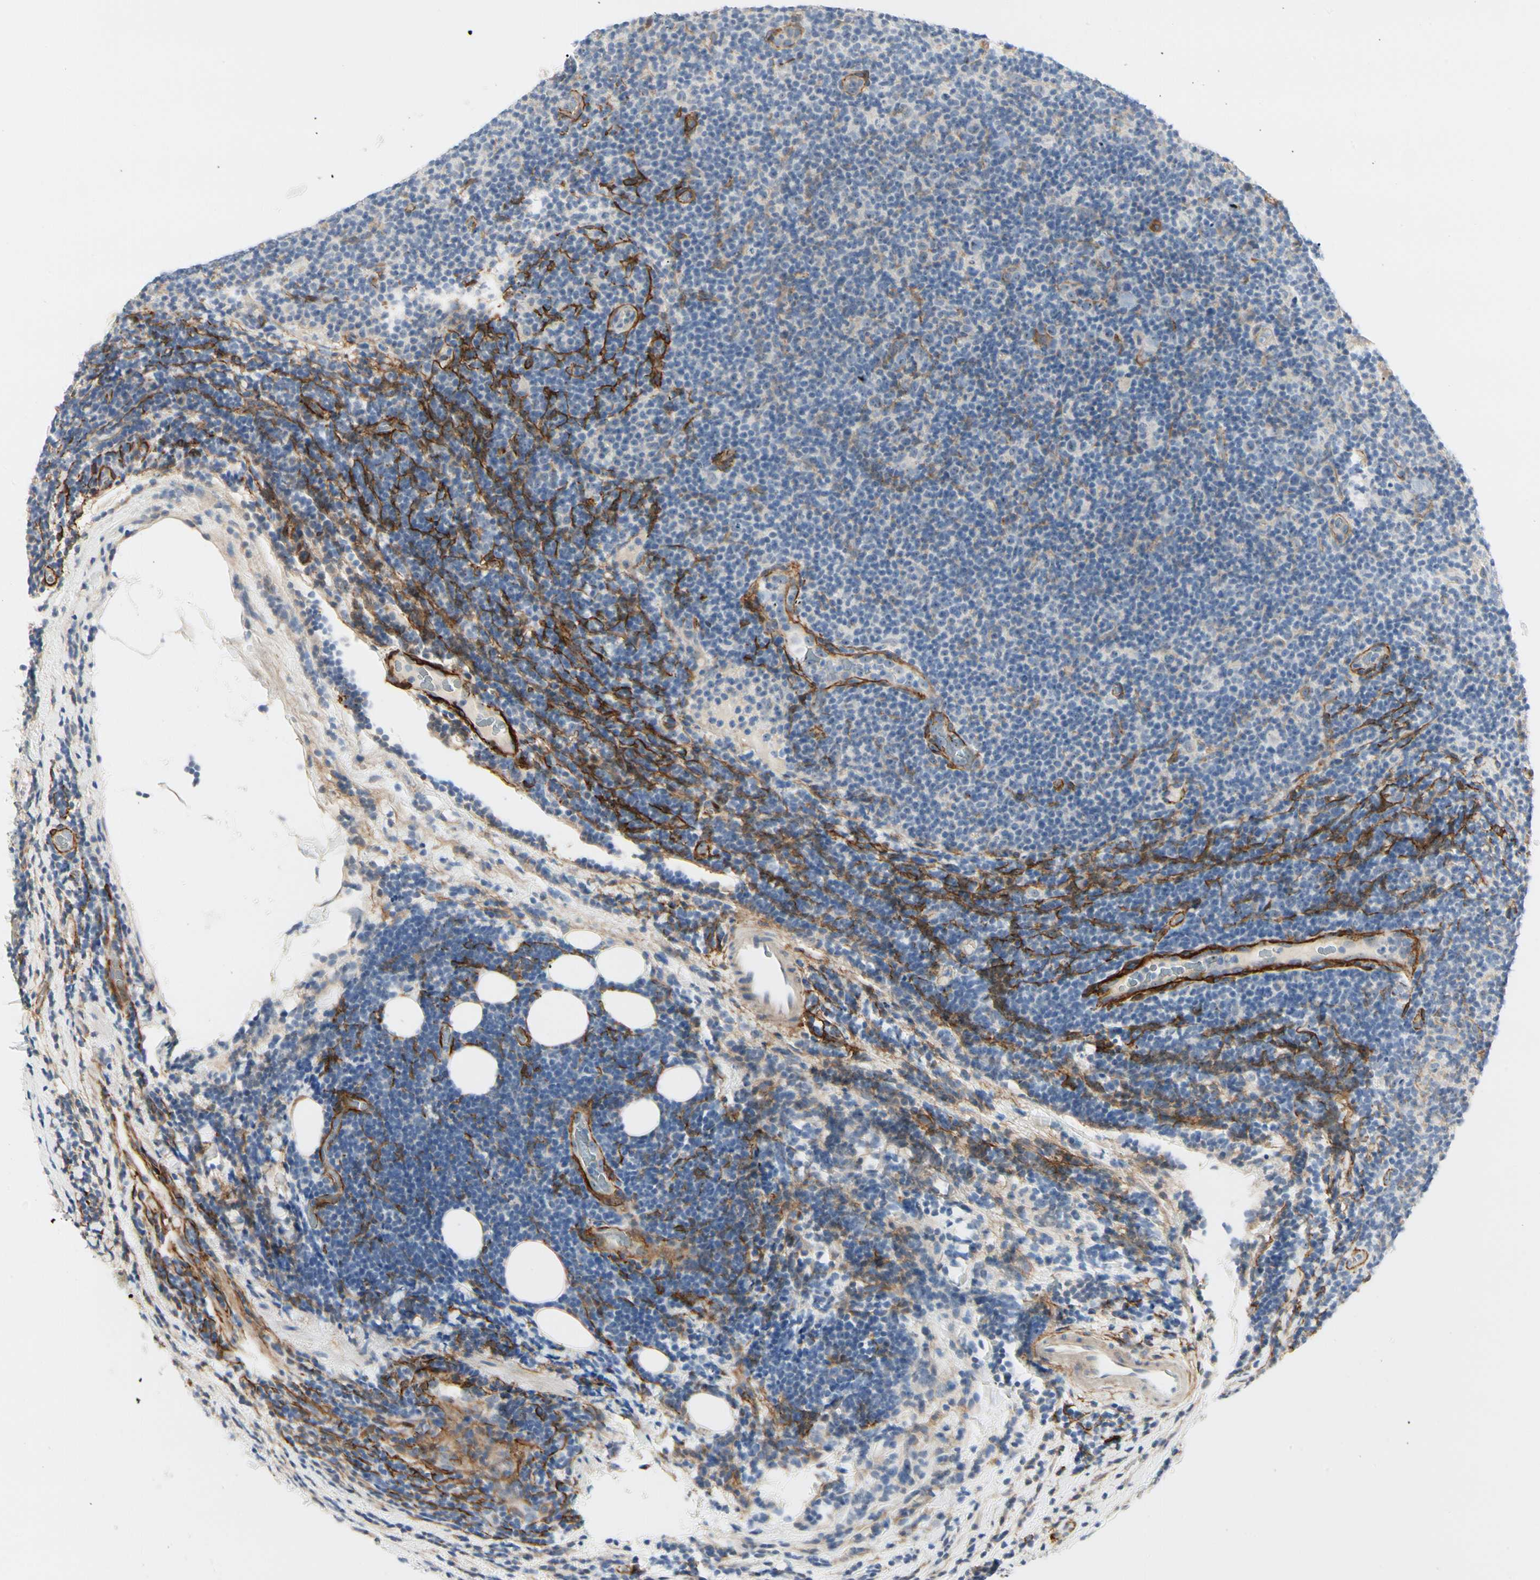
{"staining": {"intensity": "negative", "quantity": "none", "location": "none"}, "tissue": "lymphoma", "cell_type": "Tumor cells", "image_type": "cancer", "snomed": [{"axis": "morphology", "description": "Malignant lymphoma, non-Hodgkin's type, Low grade"}, {"axis": "topography", "description": "Lymph node"}], "caption": "There is no significant expression in tumor cells of low-grade malignant lymphoma, non-Hodgkin's type. Brightfield microscopy of immunohistochemistry stained with DAB (brown) and hematoxylin (blue), captured at high magnification.", "gene": "GGT5", "patient": {"sex": "male", "age": 83}}